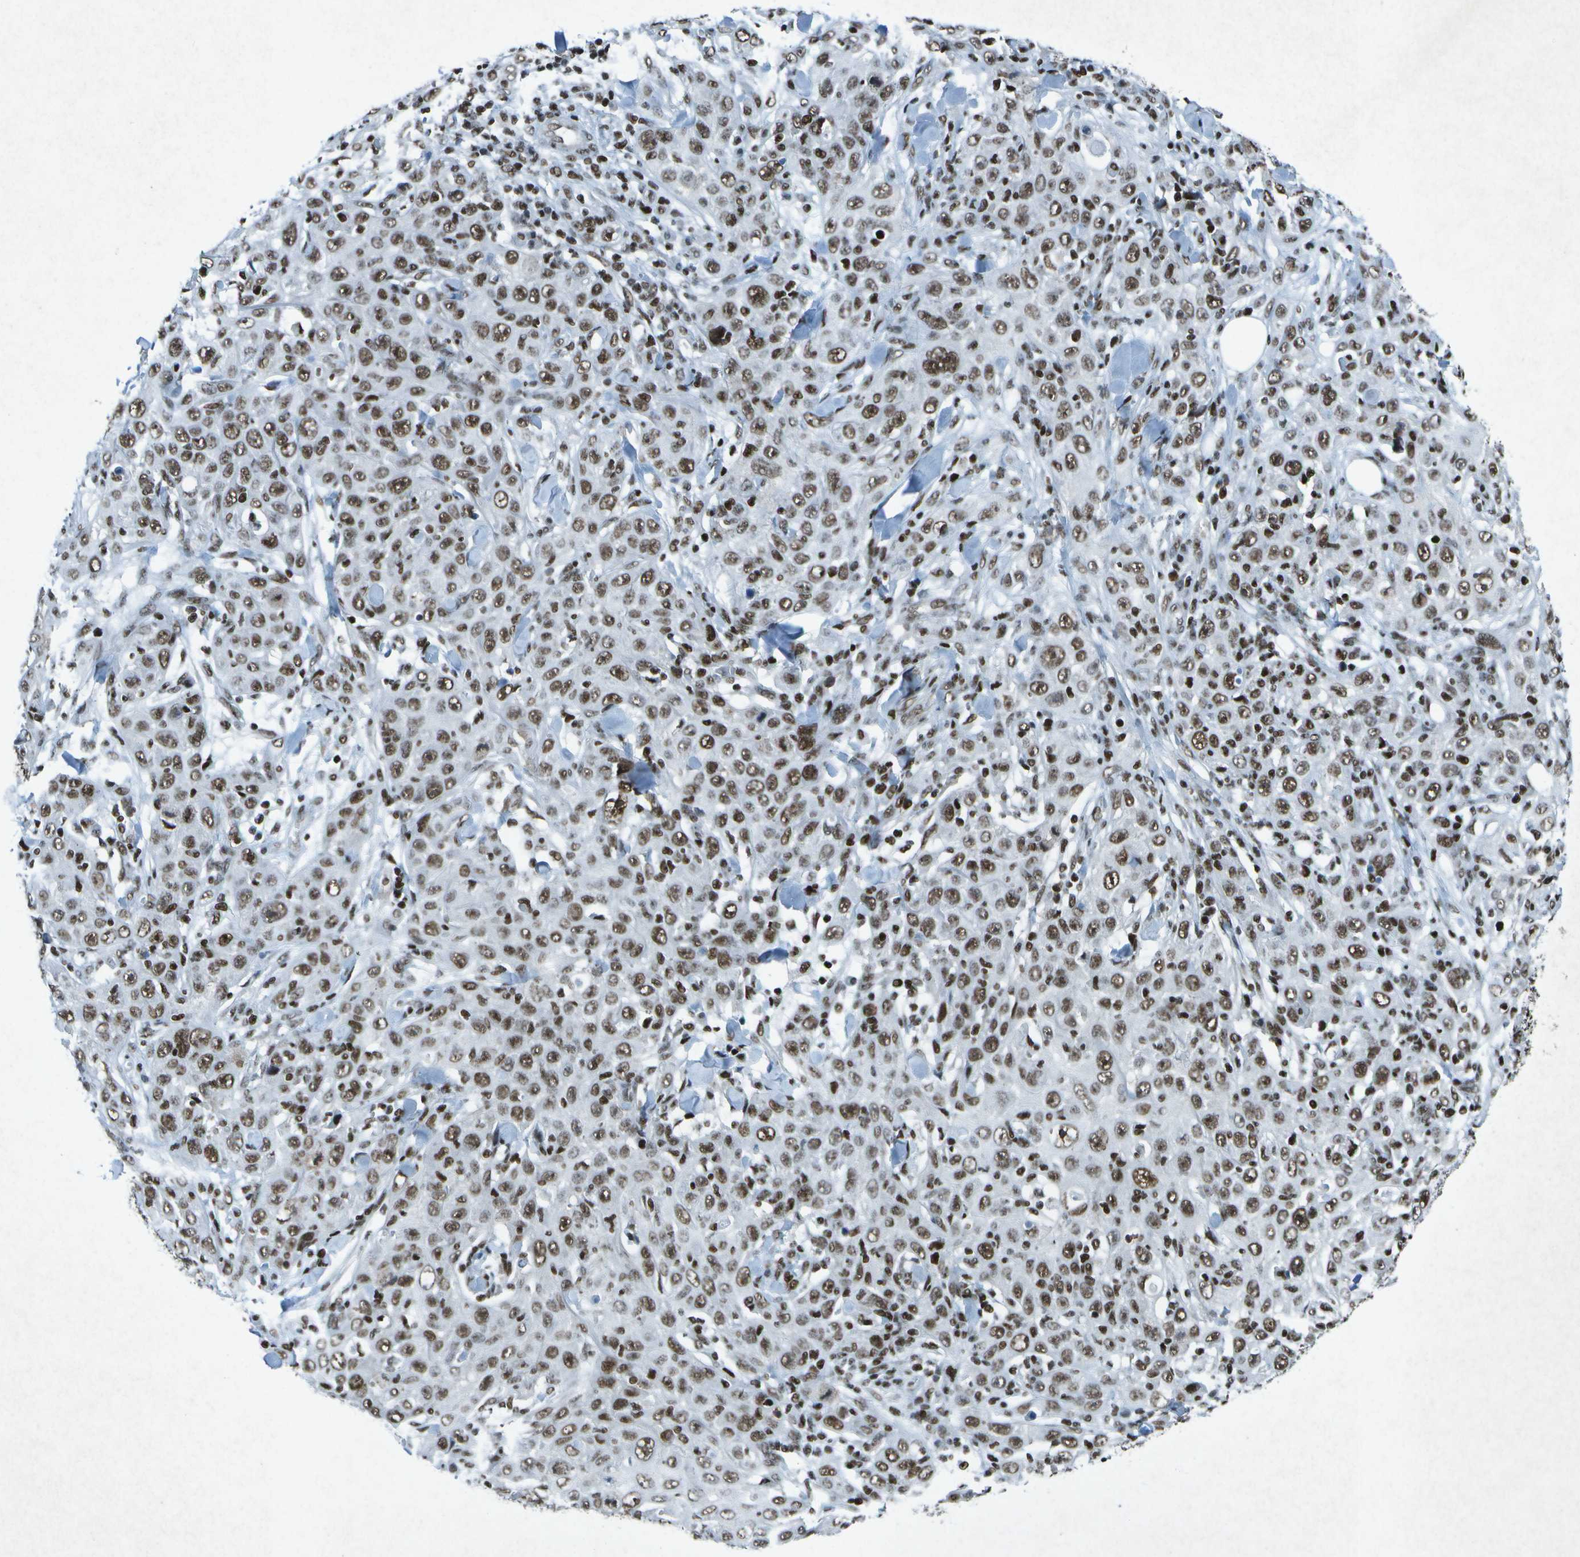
{"staining": {"intensity": "moderate", "quantity": ">75%", "location": "nuclear"}, "tissue": "skin cancer", "cell_type": "Tumor cells", "image_type": "cancer", "snomed": [{"axis": "morphology", "description": "Squamous cell carcinoma, NOS"}, {"axis": "topography", "description": "Skin"}], "caption": "About >75% of tumor cells in skin cancer exhibit moderate nuclear protein expression as visualized by brown immunohistochemical staining.", "gene": "MTA2", "patient": {"sex": "female", "age": 88}}